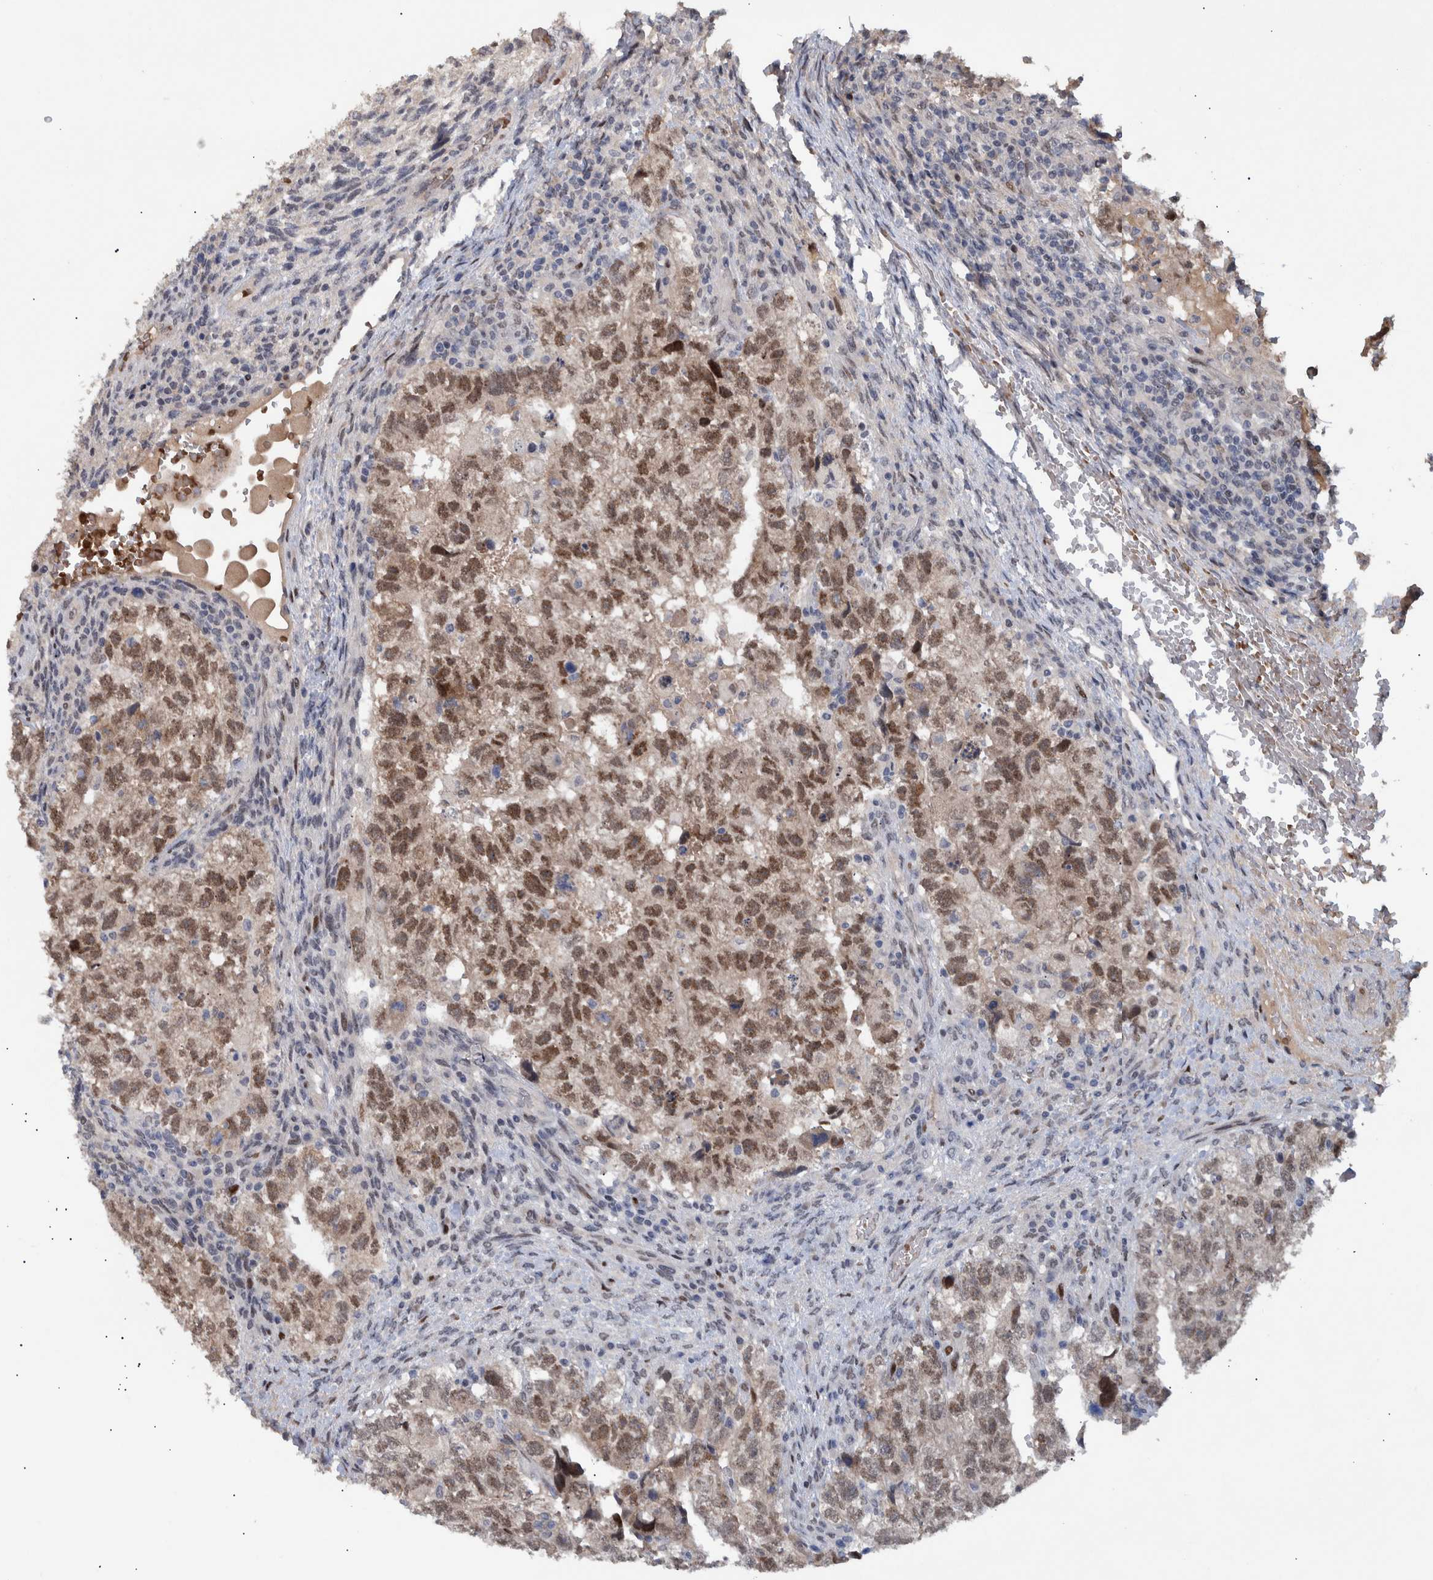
{"staining": {"intensity": "moderate", "quantity": ">75%", "location": "cytoplasmic/membranous,nuclear"}, "tissue": "testis cancer", "cell_type": "Tumor cells", "image_type": "cancer", "snomed": [{"axis": "morphology", "description": "Carcinoma, Embryonal, NOS"}, {"axis": "topography", "description": "Testis"}], "caption": "Immunohistochemistry photomicrograph of neoplastic tissue: embryonal carcinoma (testis) stained using IHC shows medium levels of moderate protein expression localized specifically in the cytoplasmic/membranous and nuclear of tumor cells, appearing as a cytoplasmic/membranous and nuclear brown color.", "gene": "ESRP1", "patient": {"sex": "male", "age": 36}}